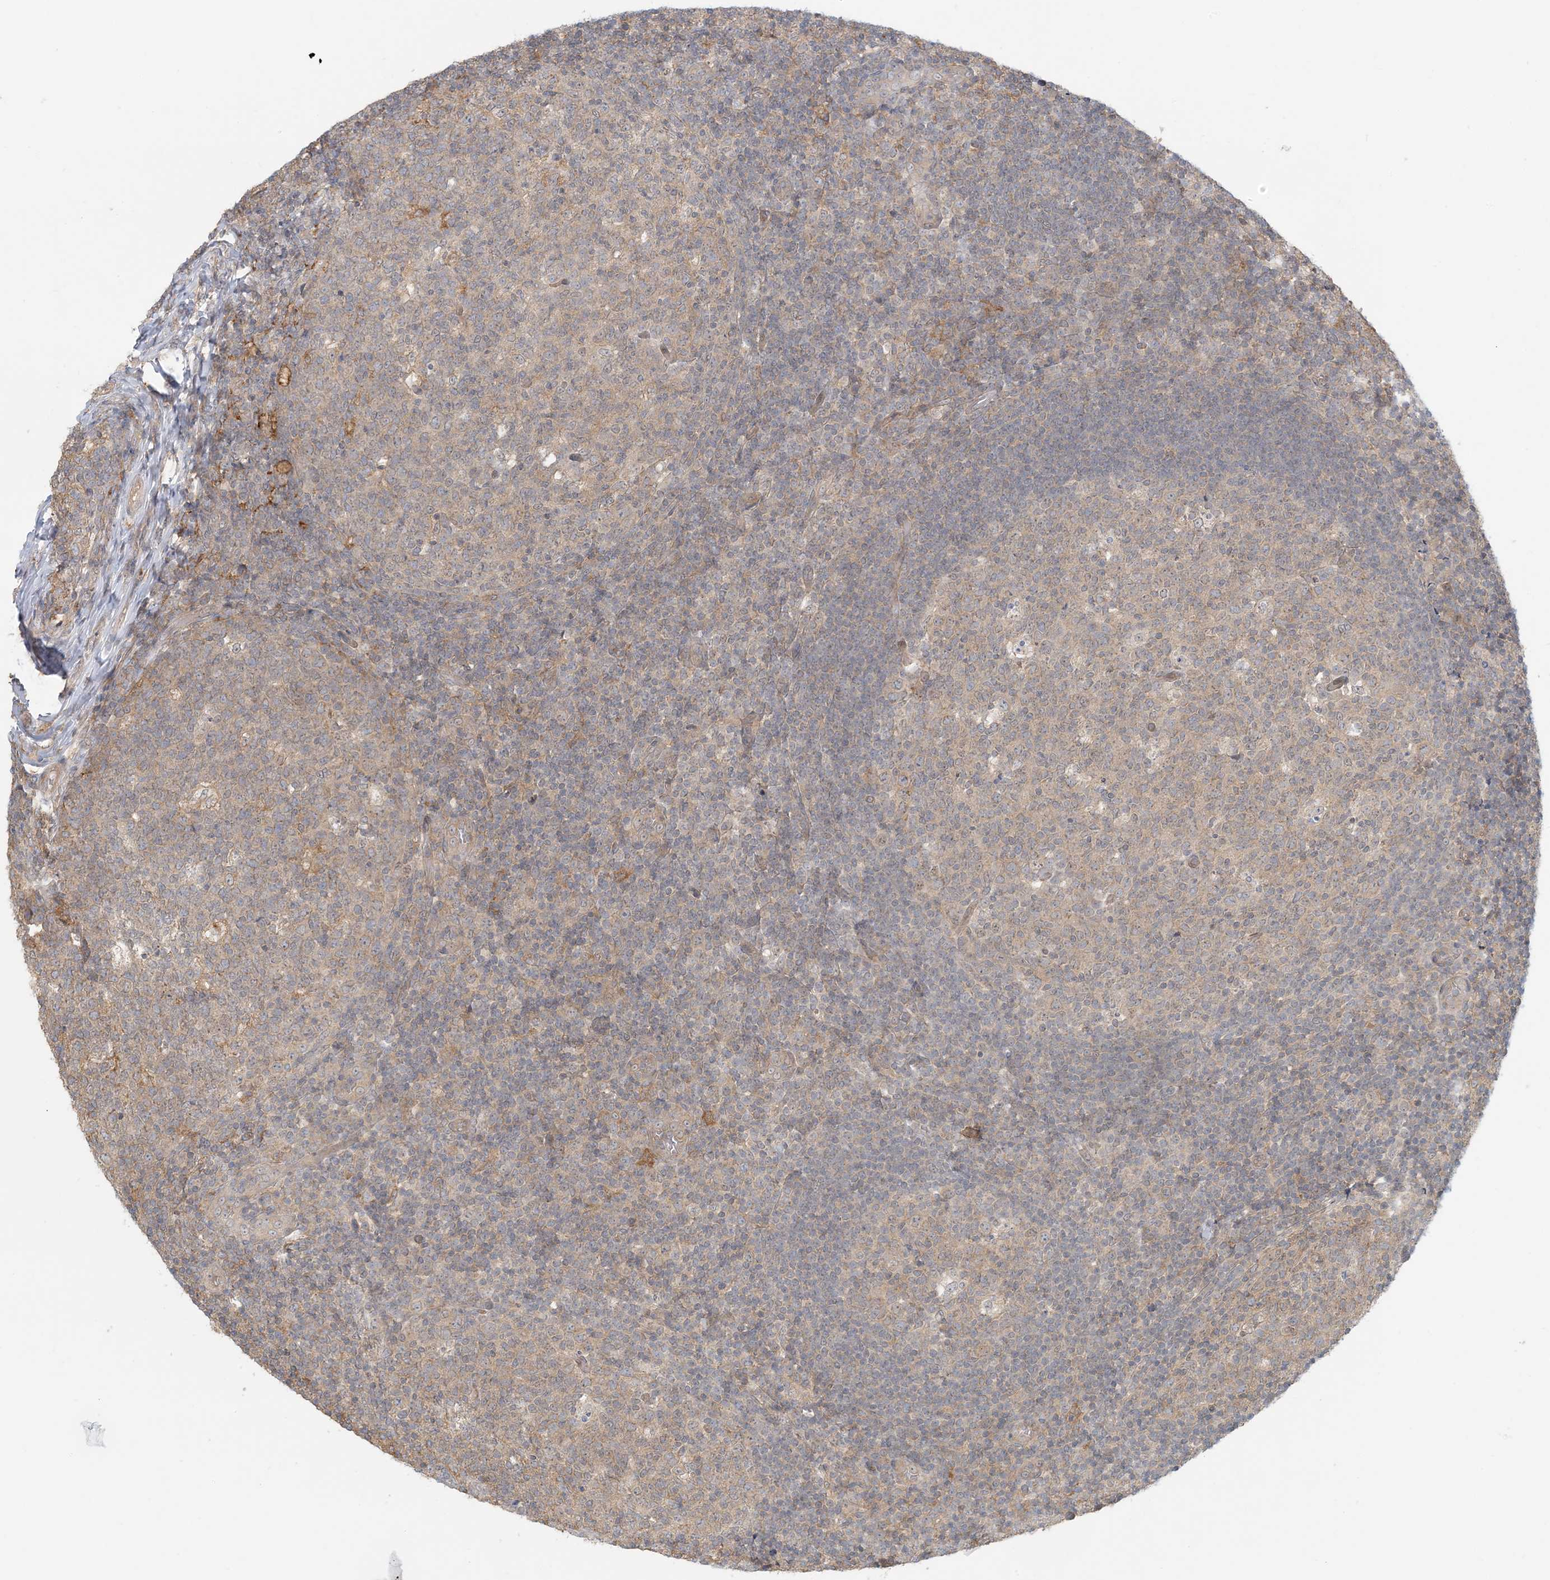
{"staining": {"intensity": "moderate", "quantity": "<25%", "location": "cytoplasmic/membranous"}, "tissue": "tonsil", "cell_type": "Germinal center cells", "image_type": "normal", "snomed": [{"axis": "morphology", "description": "Normal tissue, NOS"}, {"axis": "topography", "description": "Tonsil"}], "caption": "Brown immunohistochemical staining in normal human tonsil demonstrates moderate cytoplasmic/membranous positivity in approximately <25% of germinal center cells. Using DAB (3,3'-diaminobenzidine) (brown) and hematoxylin (blue) stains, captured at high magnification using brightfield microscopy.", "gene": "OBI1", "patient": {"sex": "female", "age": 19}}